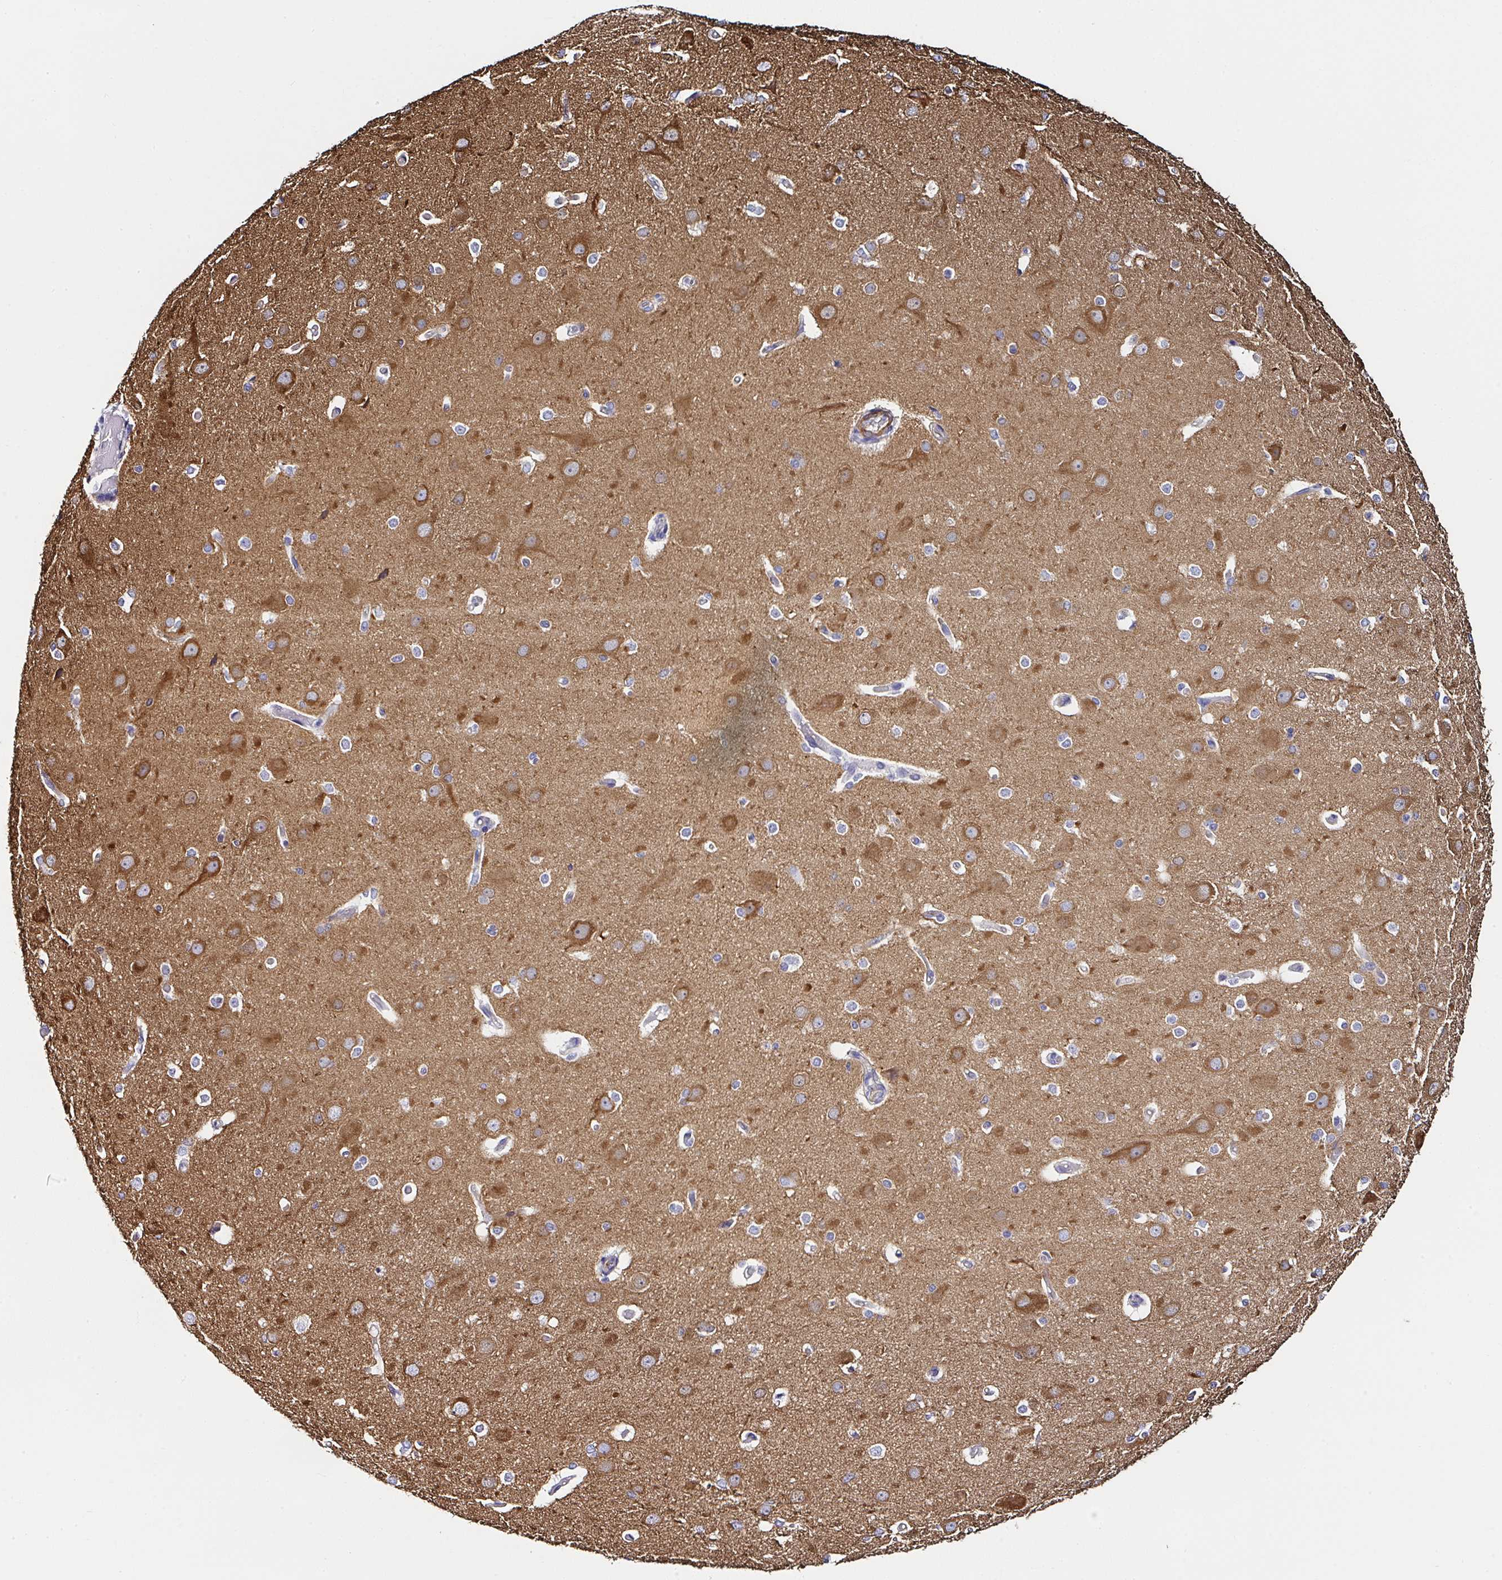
{"staining": {"intensity": "negative", "quantity": "none", "location": "none"}, "tissue": "cerebral cortex", "cell_type": "Endothelial cells", "image_type": "normal", "snomed": [{"axis": "morphology", "description": "Normal tissue, NOS"}, {"axis": "morphology", "description": "Inflammation, NOS"}, {"axis": "topography", "description": "Cerebral cortex"}], "caption": "Endothelial cells show no significant protein staining in unremarkable cerebral cortex. (DAB (3,3'-diaminobenzidine) IHC, high magnification).", "gene": "PPFIA4", "patient": {"sex": "male", "age": 6}}